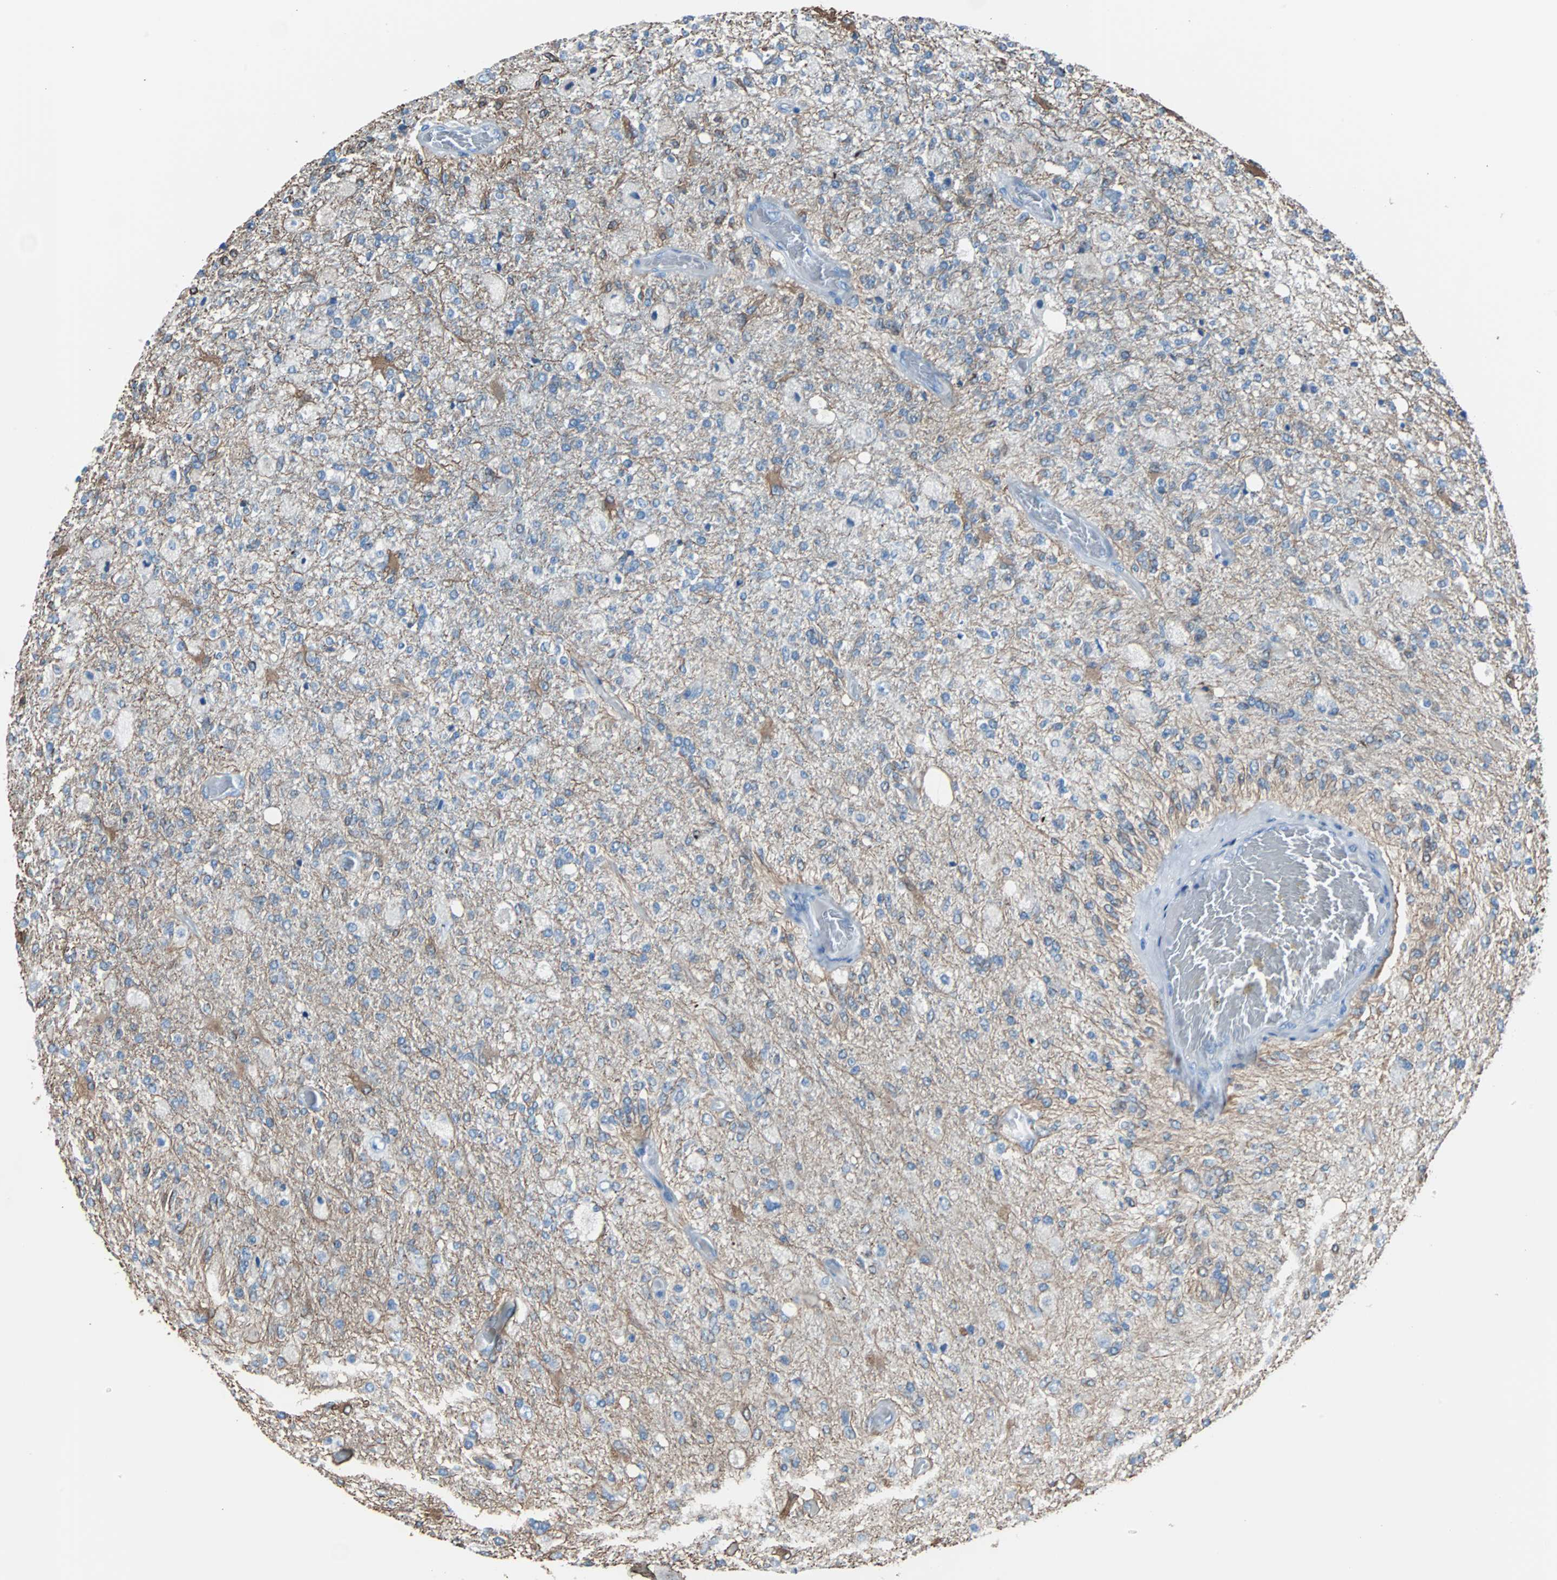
{"staining": {"intensity": "moderate", "quantity": "<25%", "location": "cytoplasmic/membranous"}, "tissue": "glioma", "cell_type": "Tumor cells", "image_type": "cancer", "snomed": [{"axis": "morphology", "description": "Normal tissue, NOS"}, {"axis": "morphology", "description": "Glioma, malignant, High grade"}, {"axis": "topography", "description": "Cerebral cortex"}], "caption": "A micrograph showing moderate cytoplasmic/membranous staining in approximately <25% of tumor cells in glioma, as visualized by brown immunohistochemical staining.", "gene": "KRT7", "patient": {"sex": "male", "age": 77}}